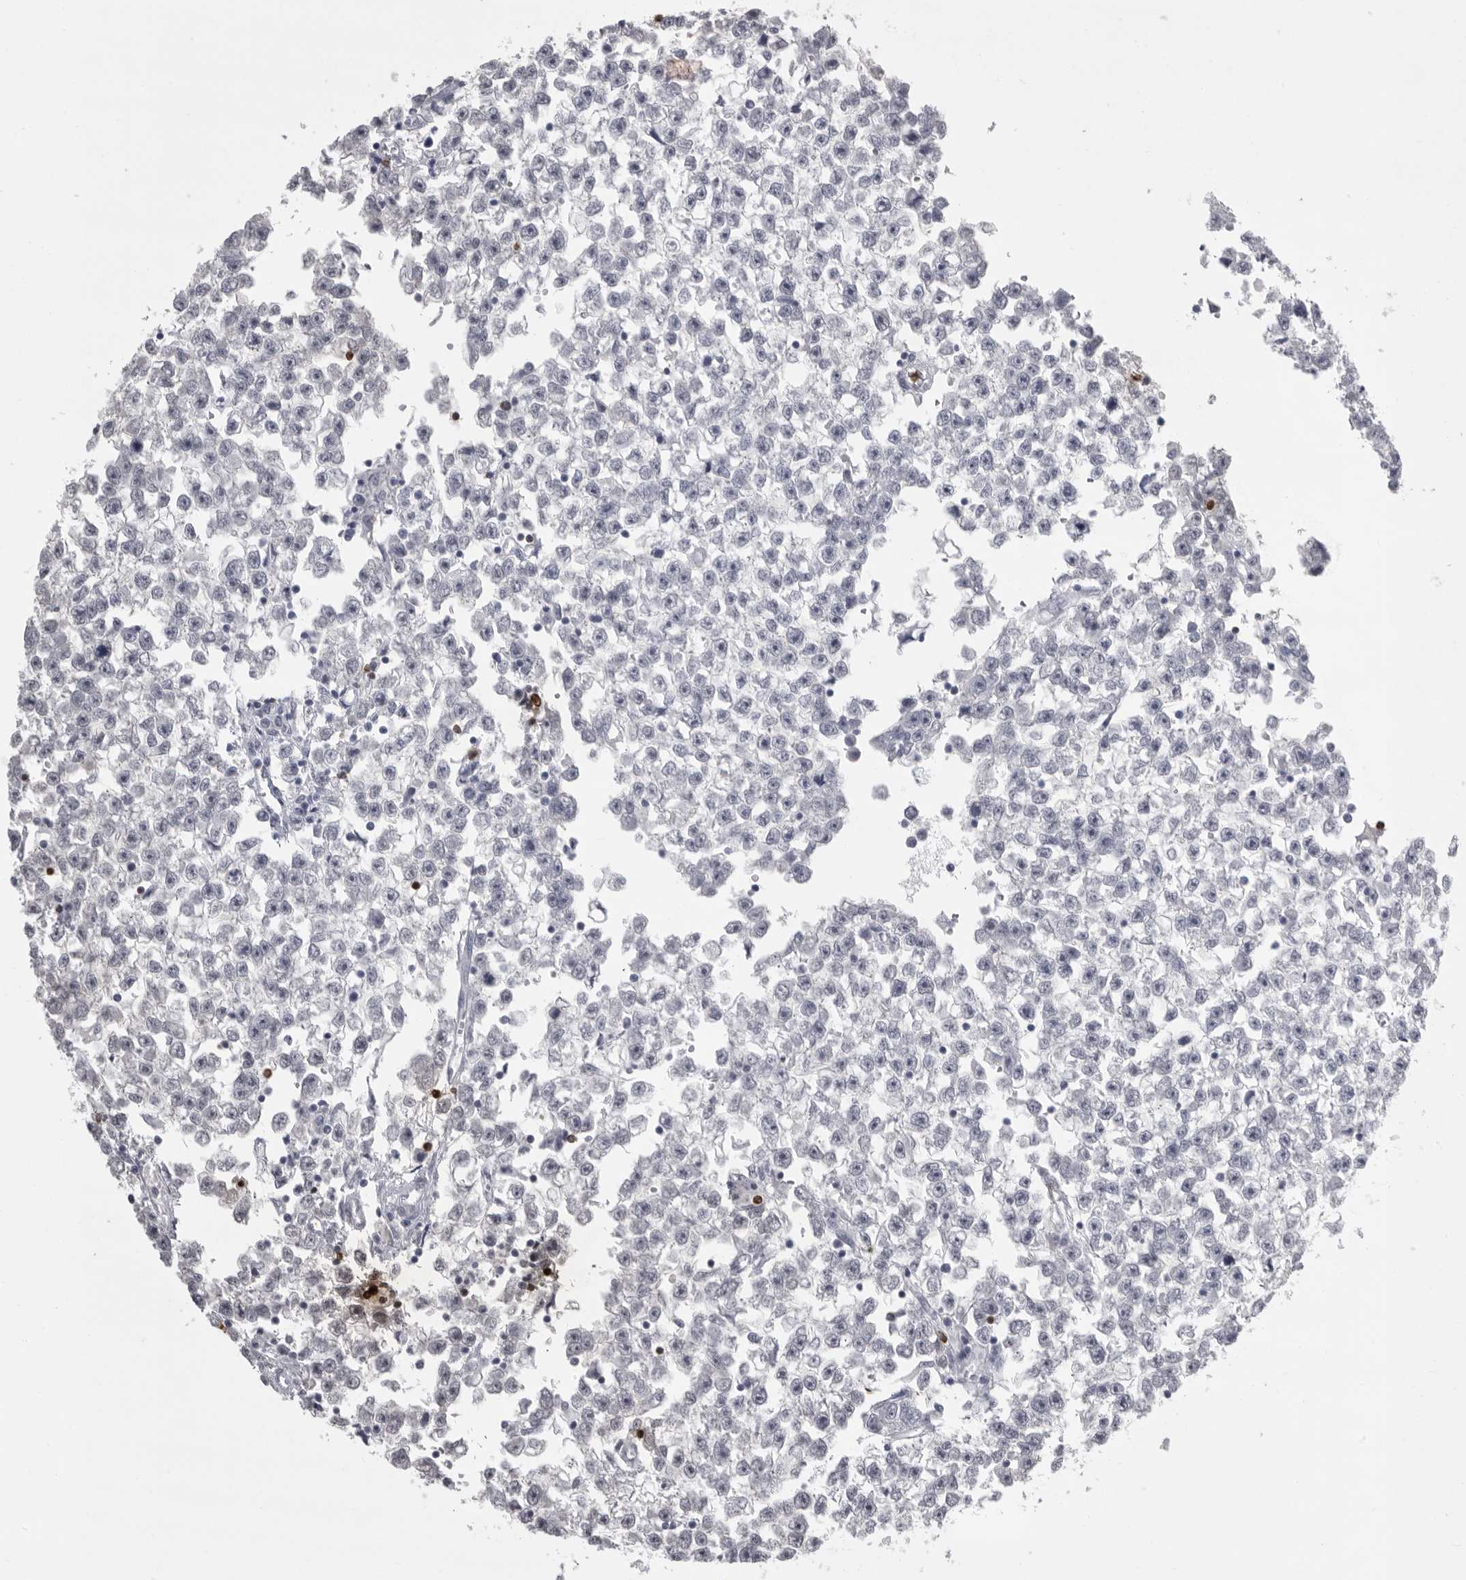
{"staining": {"intensity": "negative", "quantity": "none", "location": "none"}, "tissue": "testis cancer", "cell_type": "Tumor cells", "image_type": "cancer", "snomed": [{"axis": "morphology", "description": "Seminoma, NOS"}, {"axis": "morphology", "description": "Carcinoma, Embryonal, NOS"}, {"axis": "topography", "description": "Testis"}], "caption": "High magnification brightfield microscopy of testis cancer stained with DAB (brown) and counterstained with hematoxylin (blue): tumor cells show no significant expression.", "gene": "GNLY", "patient": {"sex": "male", "age": 51}}